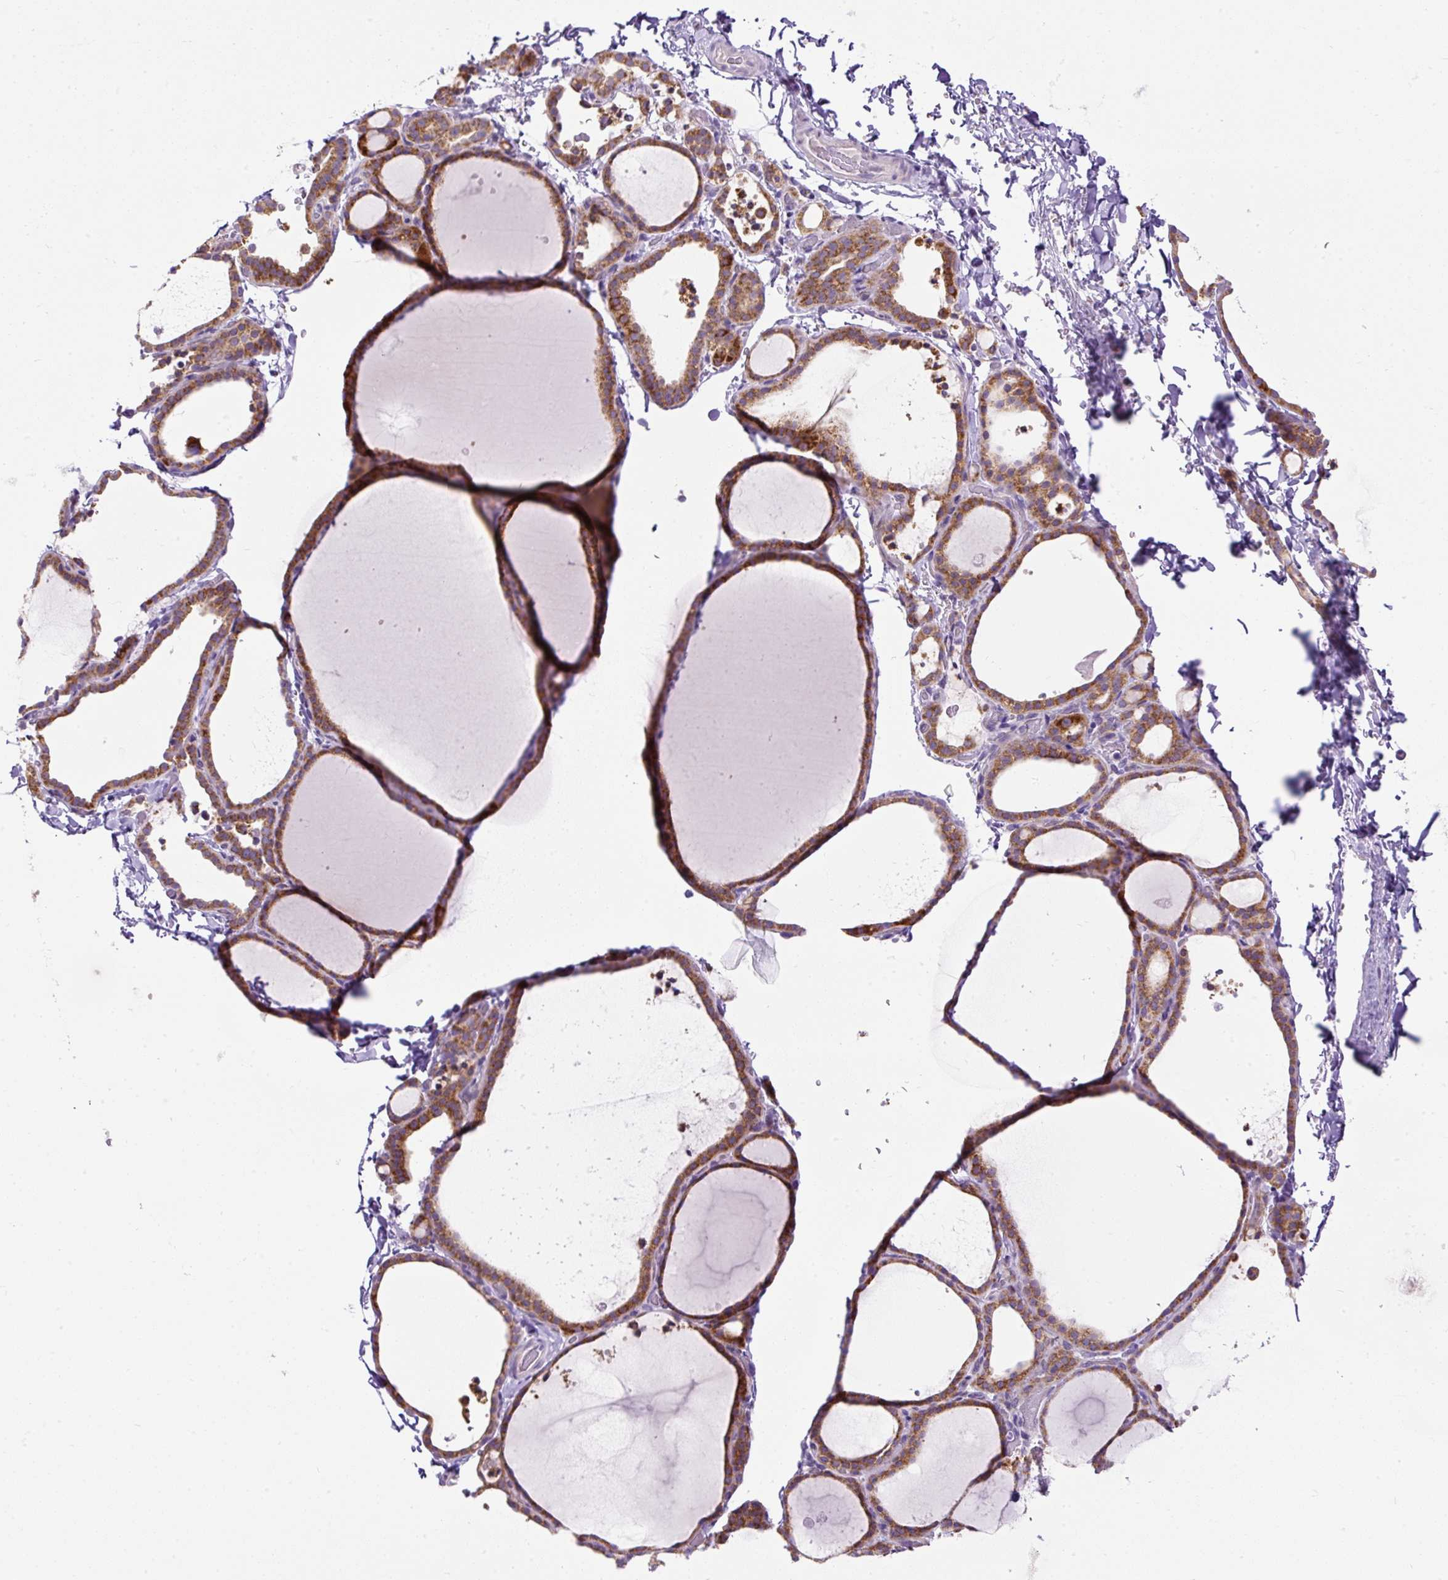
{"staining": {"intensity": "moderate", "quantity": ">75%", "location": "cytoplasmic/membranous"}, "tissue": "thyroid gland", "cell_type": "Glandular cells", "image_type": "normal", "snomed": [{"axis": "morphology", "description": "Normal tissue, NOS"}, {"axis": "topography", "description": "Thyroid gland"}], "caption": "Brown immunohistochemical staining in unremarkable human thyroid gland demonstrates moderate cytoplasmic/membranous expression in about >75% of glandular cells.", "gene": "FMC1", "patient": {"sex": "female", "age": 22}}